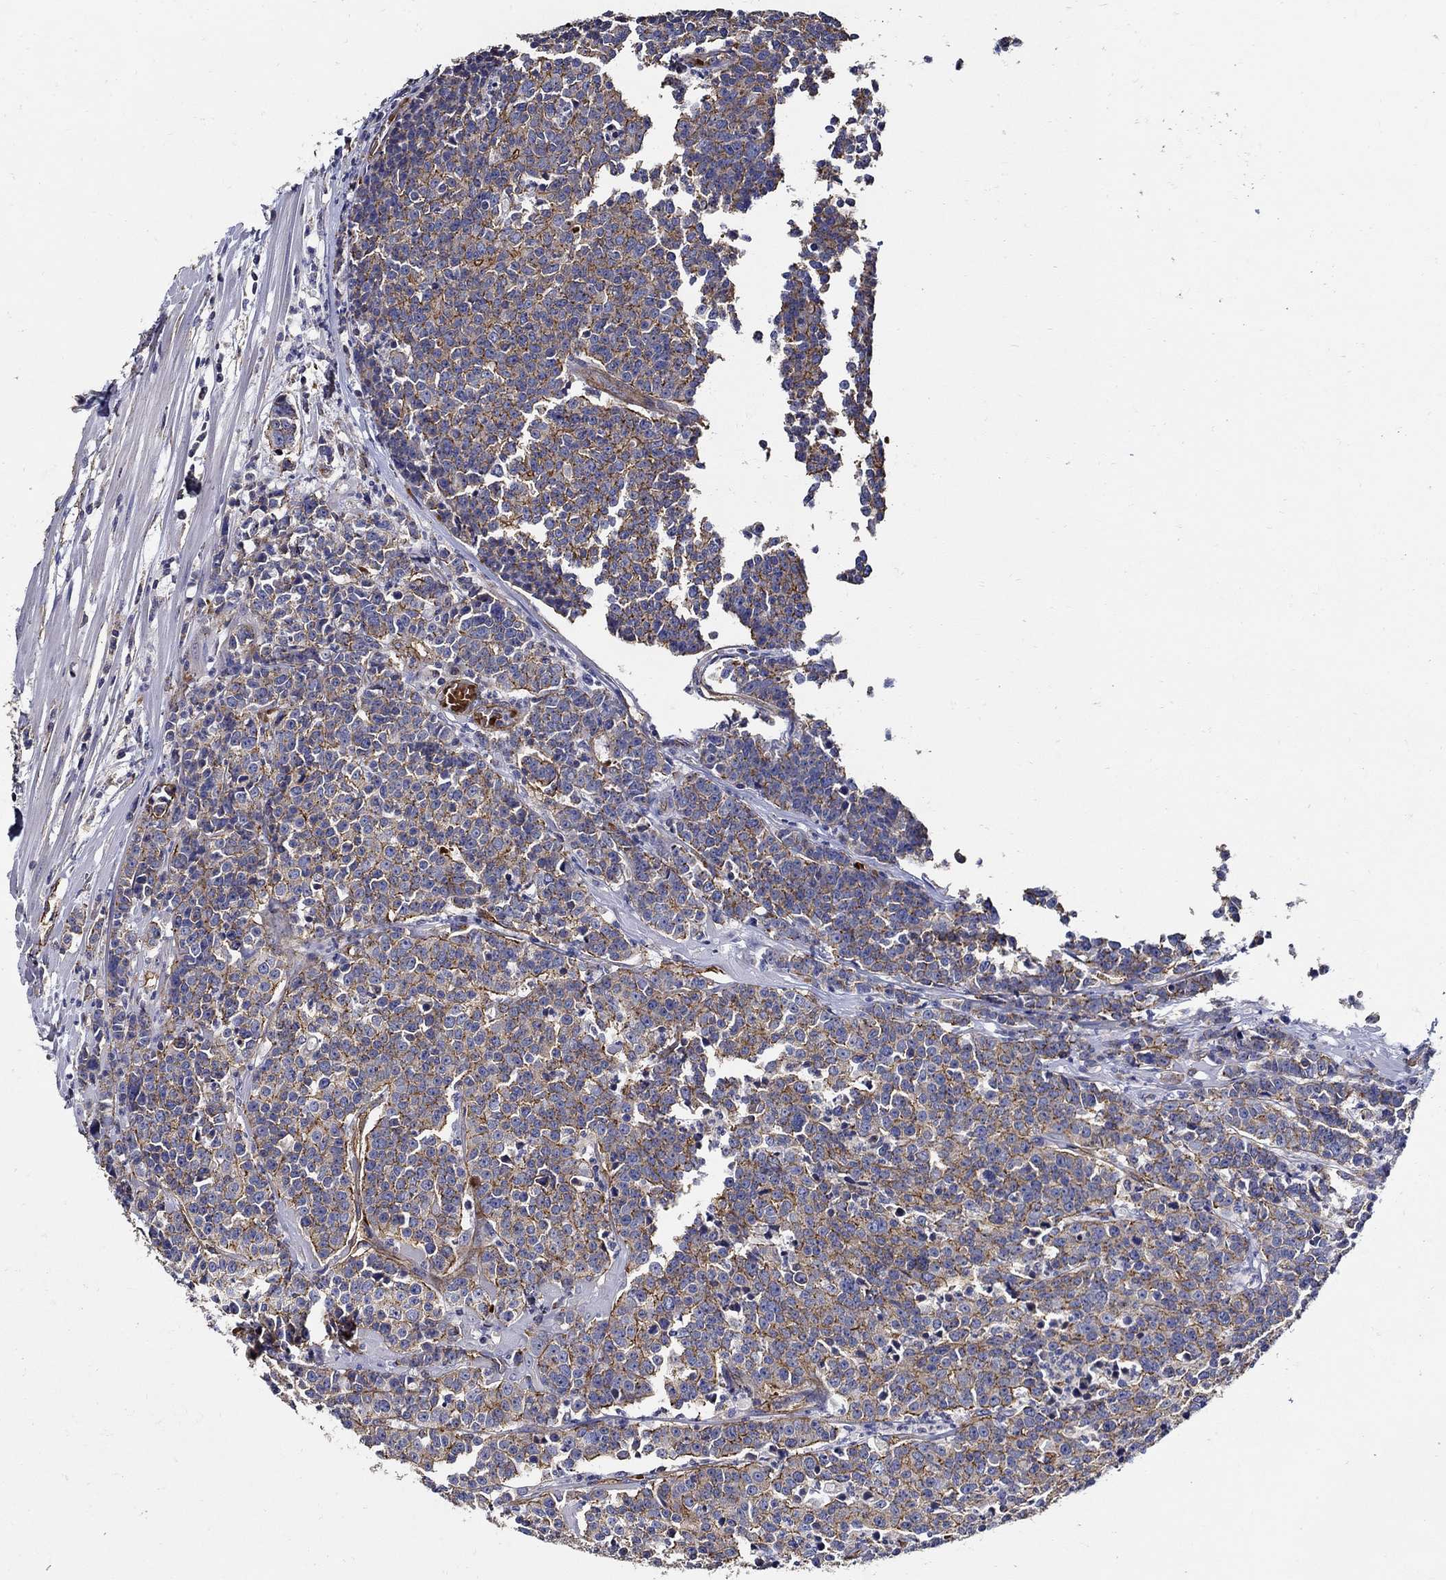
{"staining": {"intensity": "strong", "quantity": "25%-75%", "location": "cytoplasmic/membranous"}, "tissue": "prostate cancer", "cell_type": "Tumor cells", "image_type": "cancer", "snomed": [{"axis": "morphology", "description": "Adenocarcinoma, NOS"}, {"axis": "topography", "description": "Prostate"}], "caption": "Tumor cells exhibit high levels of strong cytoplasmic/membranous expression in approximately 25%-75% of cells in prostate cancer (adenocarcinoma).", "gene": "APBB3", "patient": {"sex": "male", "age": 67}}